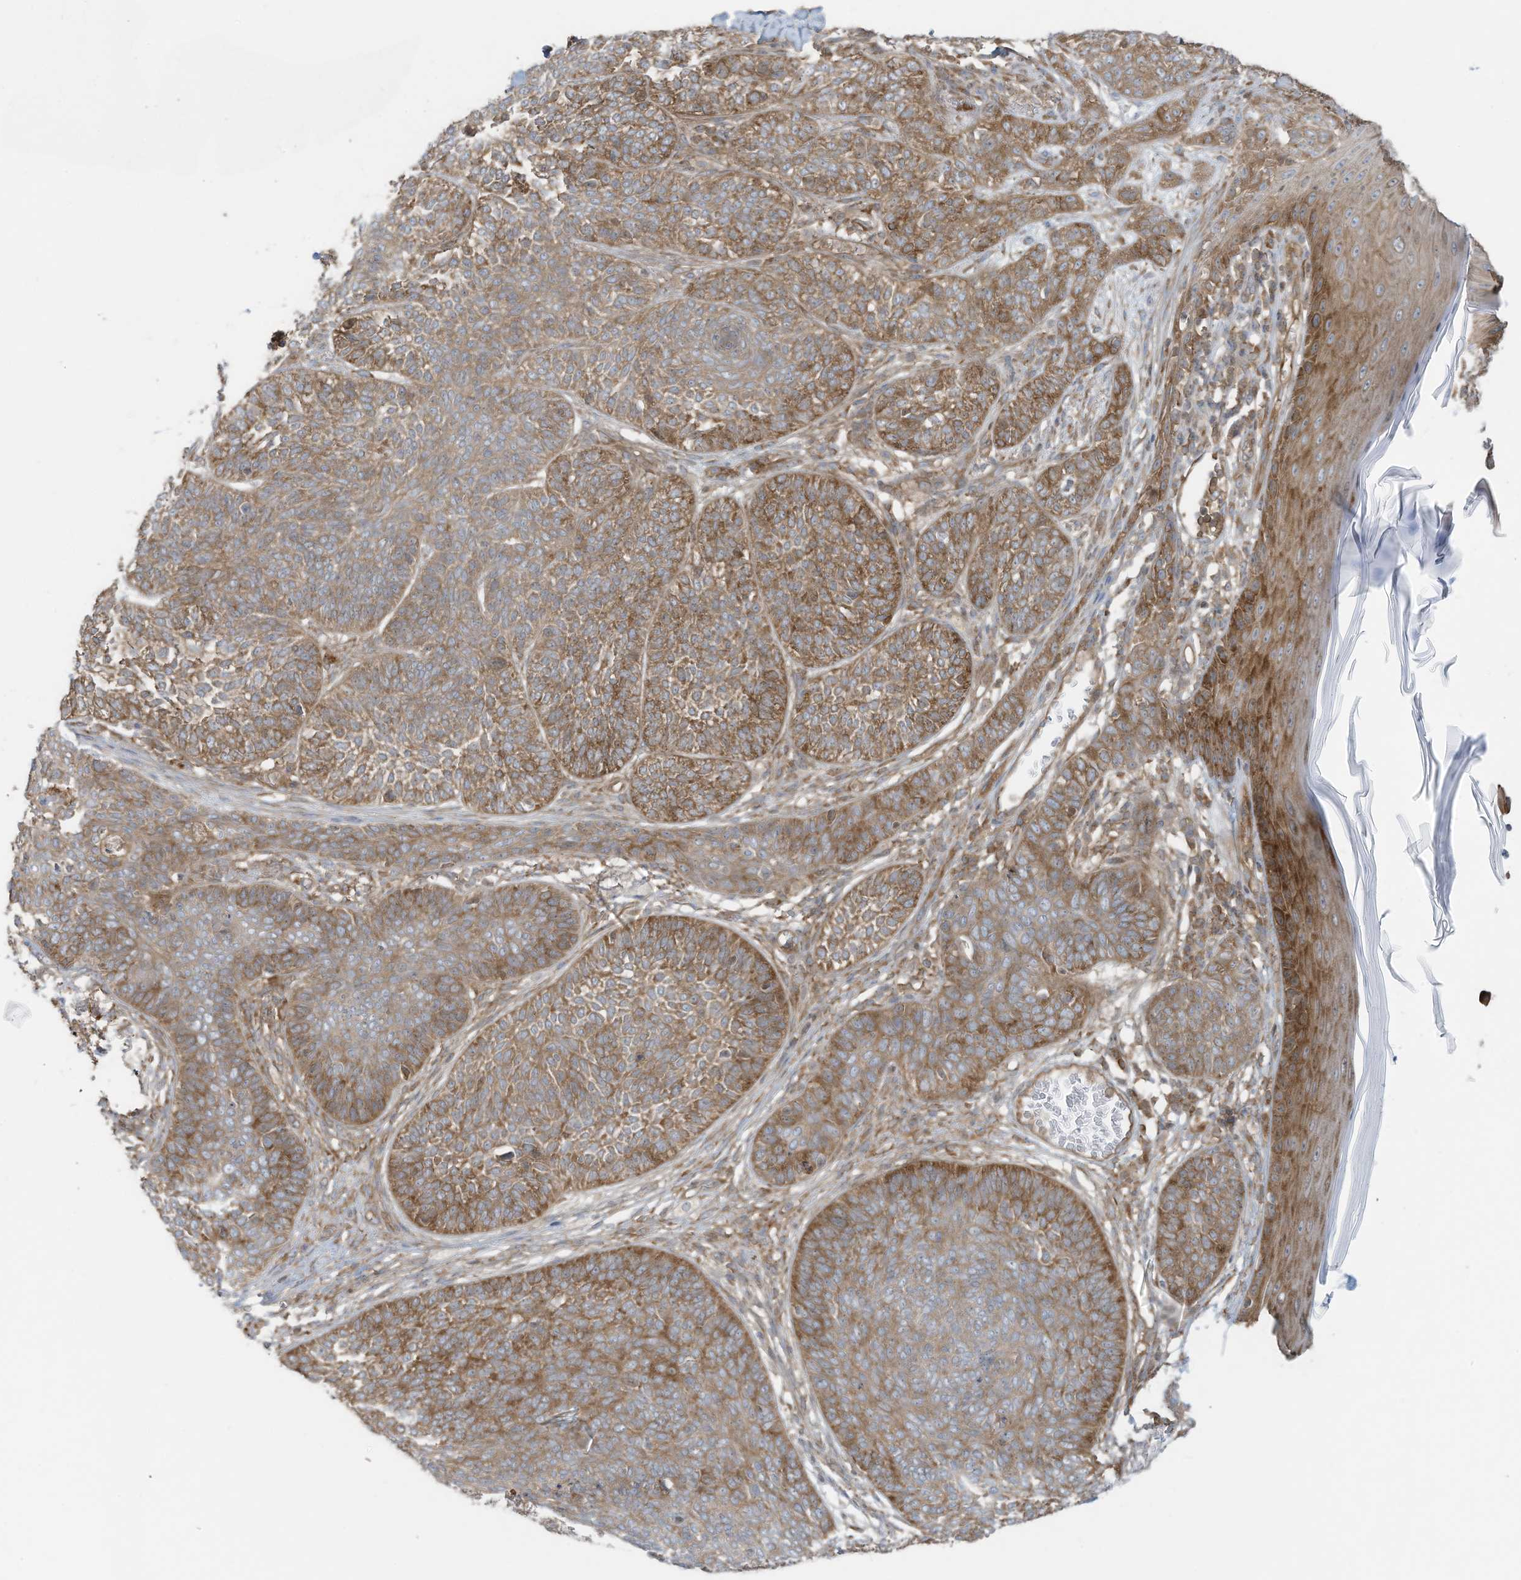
{"staining": {"intensity": "moderate", "quantity": "25%-75%", "location": "cytoplasmic/membranous"}, "tissue": "skin cancer", "cell_type": "Tumor cells", "image_type": "cancer", "snomed": [{"axis": "morphology", "description": "Basal cell carcinoma"}, {"axis": "topography", "description": "Skin"}], "caption": "DAB immunohistochemical staining of human skin cancer (basal cell carcinoma) reveals moderate cytoplasmic/membranous protein staining in about 25%-75% of tumor cells.", "gene": "OLA1", "patient": {"sex": "male", "age": 85}}